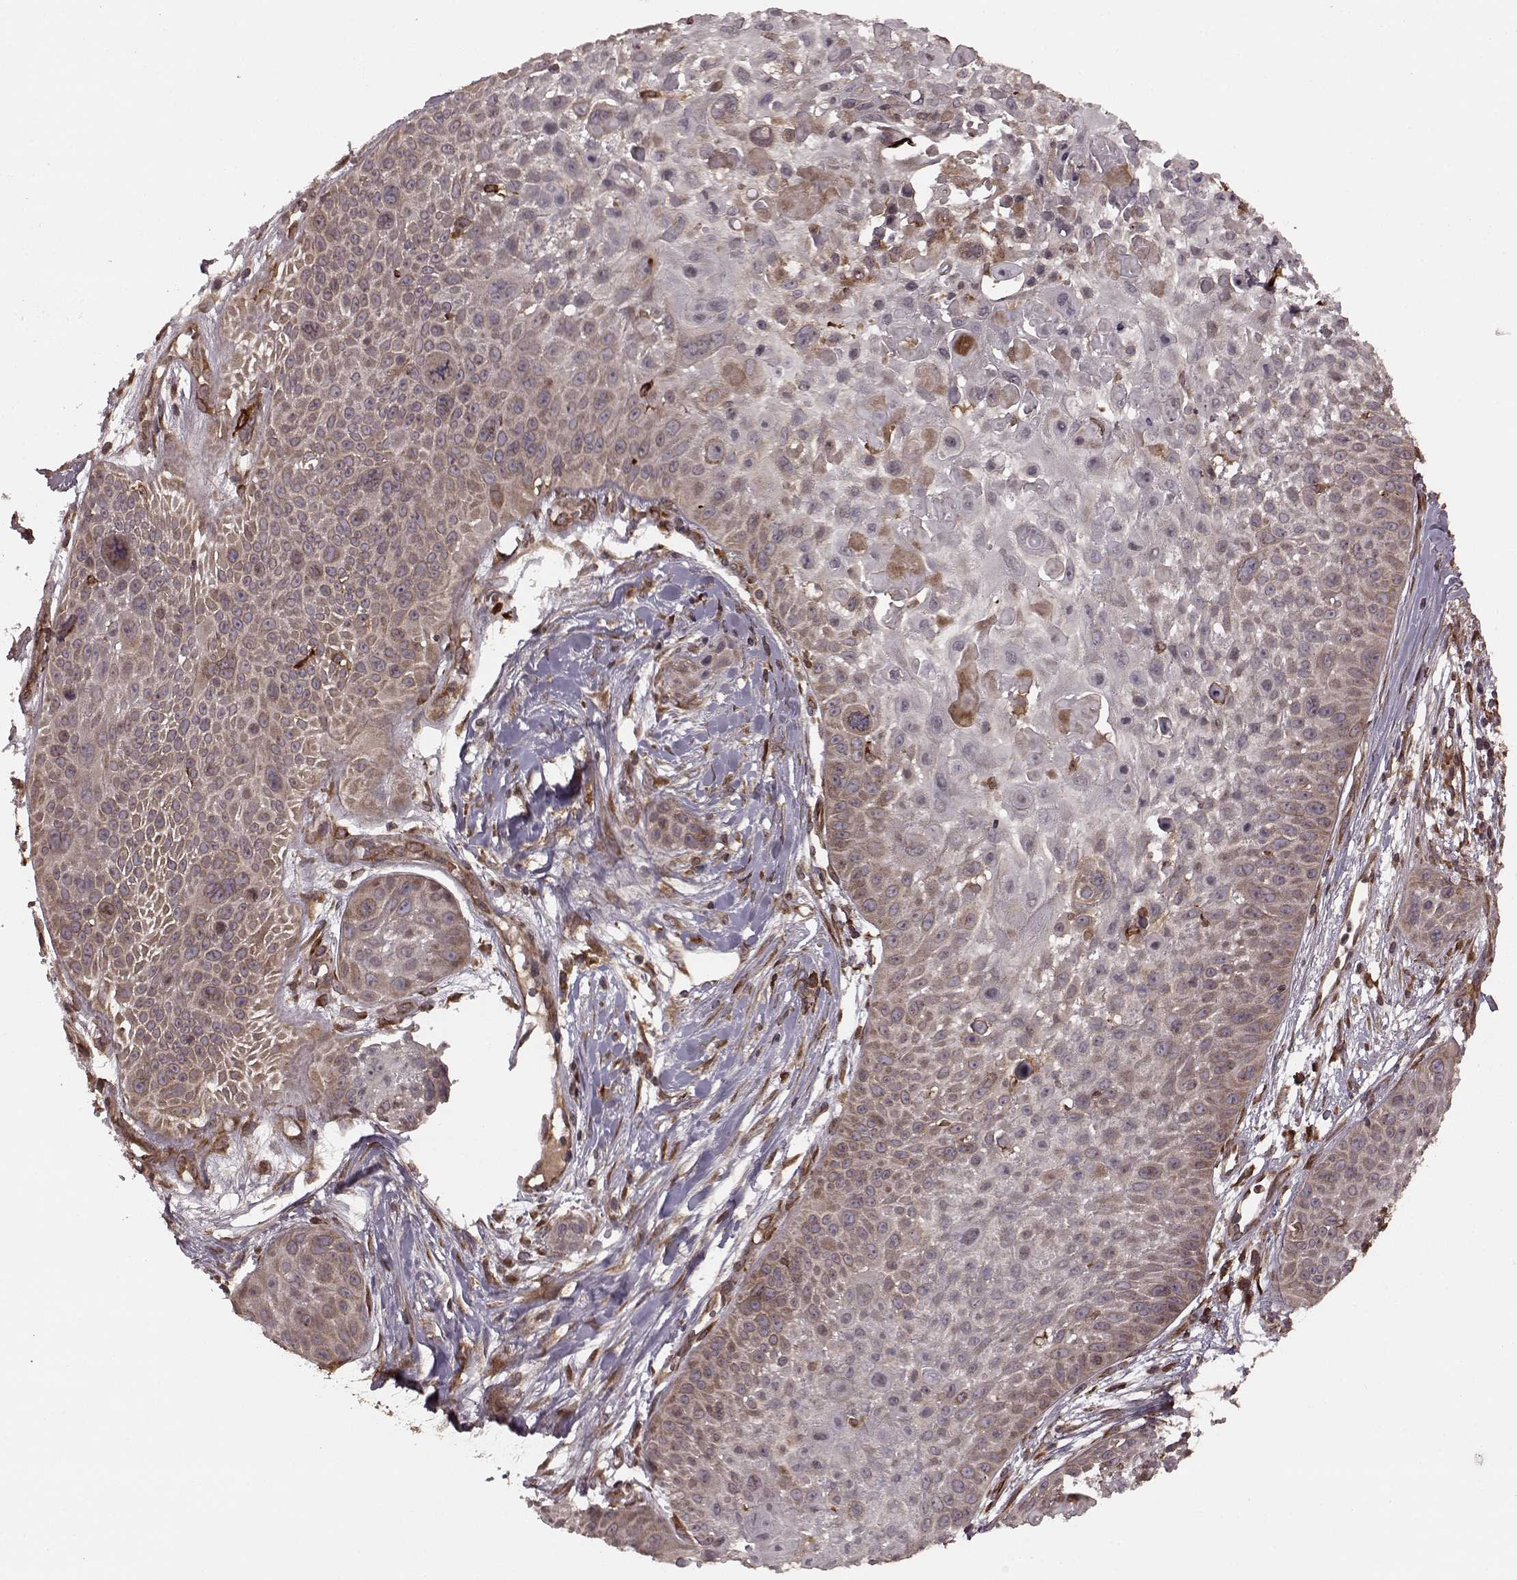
{"staining": {"intensity": "weak", "quantity": "25%-75%", "location": "cytoplasmic/membranous"}, "tissue": "skin cancer", "cell_type": "Tumor cells", "image_type": "cancer", "snomed": [{"axis": "morphology", "description": "Squamous cell carcinoma, NOS"}, {"axis": "topography", "description": "Skin"}, {"axis": "topography", "description": "Anal"}], "caption": "Skin squamous cell carcinoma stained with a brown dye displays weak cytoplasmic/membranous positive positivity in about 25%-75% of tumor cells.", "gene": "AGPAT1", "patient": {"sex": "female", "age": 75}}